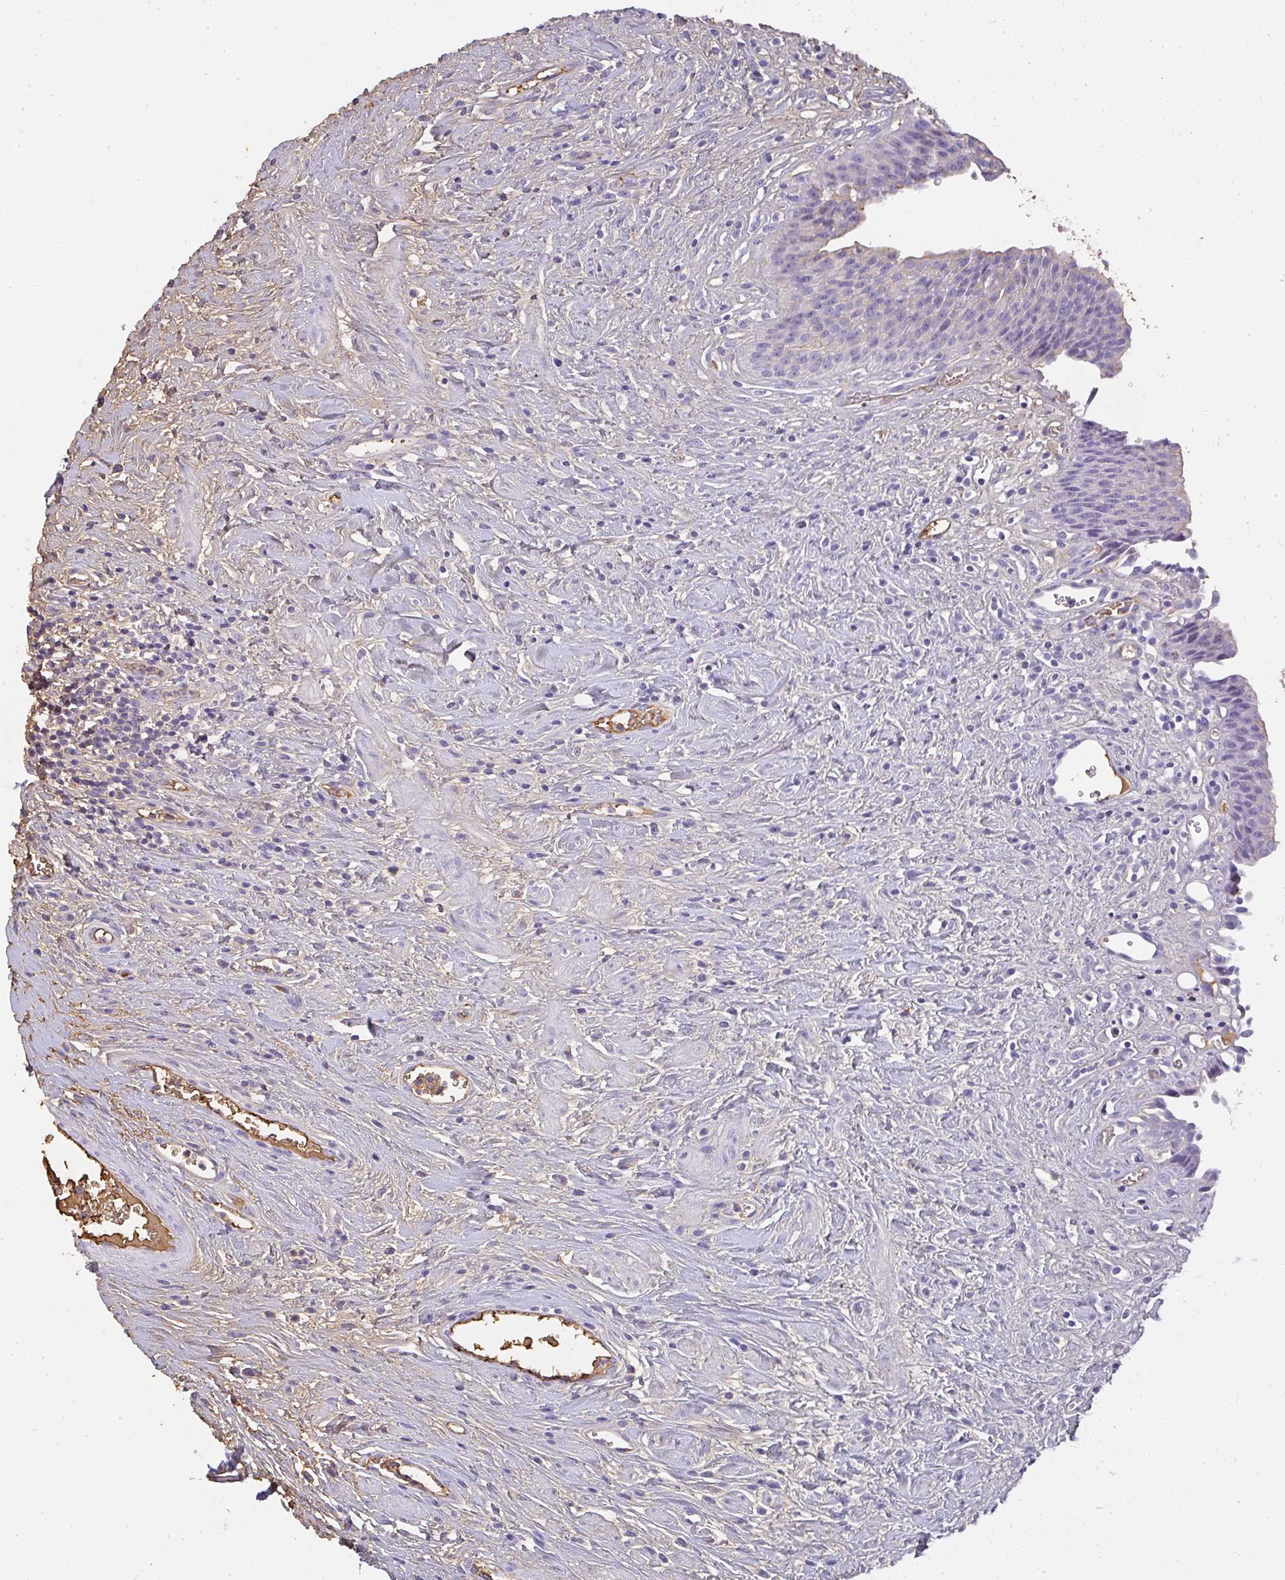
{"staining": {"intensity": "weak", "quantity": "<25%", "location": "cytoplasmic/membranous"}, "tissue": "urinary bladder", "cell_type": "Urothelial cells", "image_type": "normal", "snomed": [{"axis": "morphology", "description": "Normal tissue, NOS"}, {"axis": "topography", "description": "Urinary bladder"}], "caption": "There is no significant expression in urothelial cells of urinary bladder. (Brightfield microscopy of DAB immunohistochemistry (IHC) at high magnification).", "gene": "SMYD5", "patient": {"sex": "female", "age": 56}}